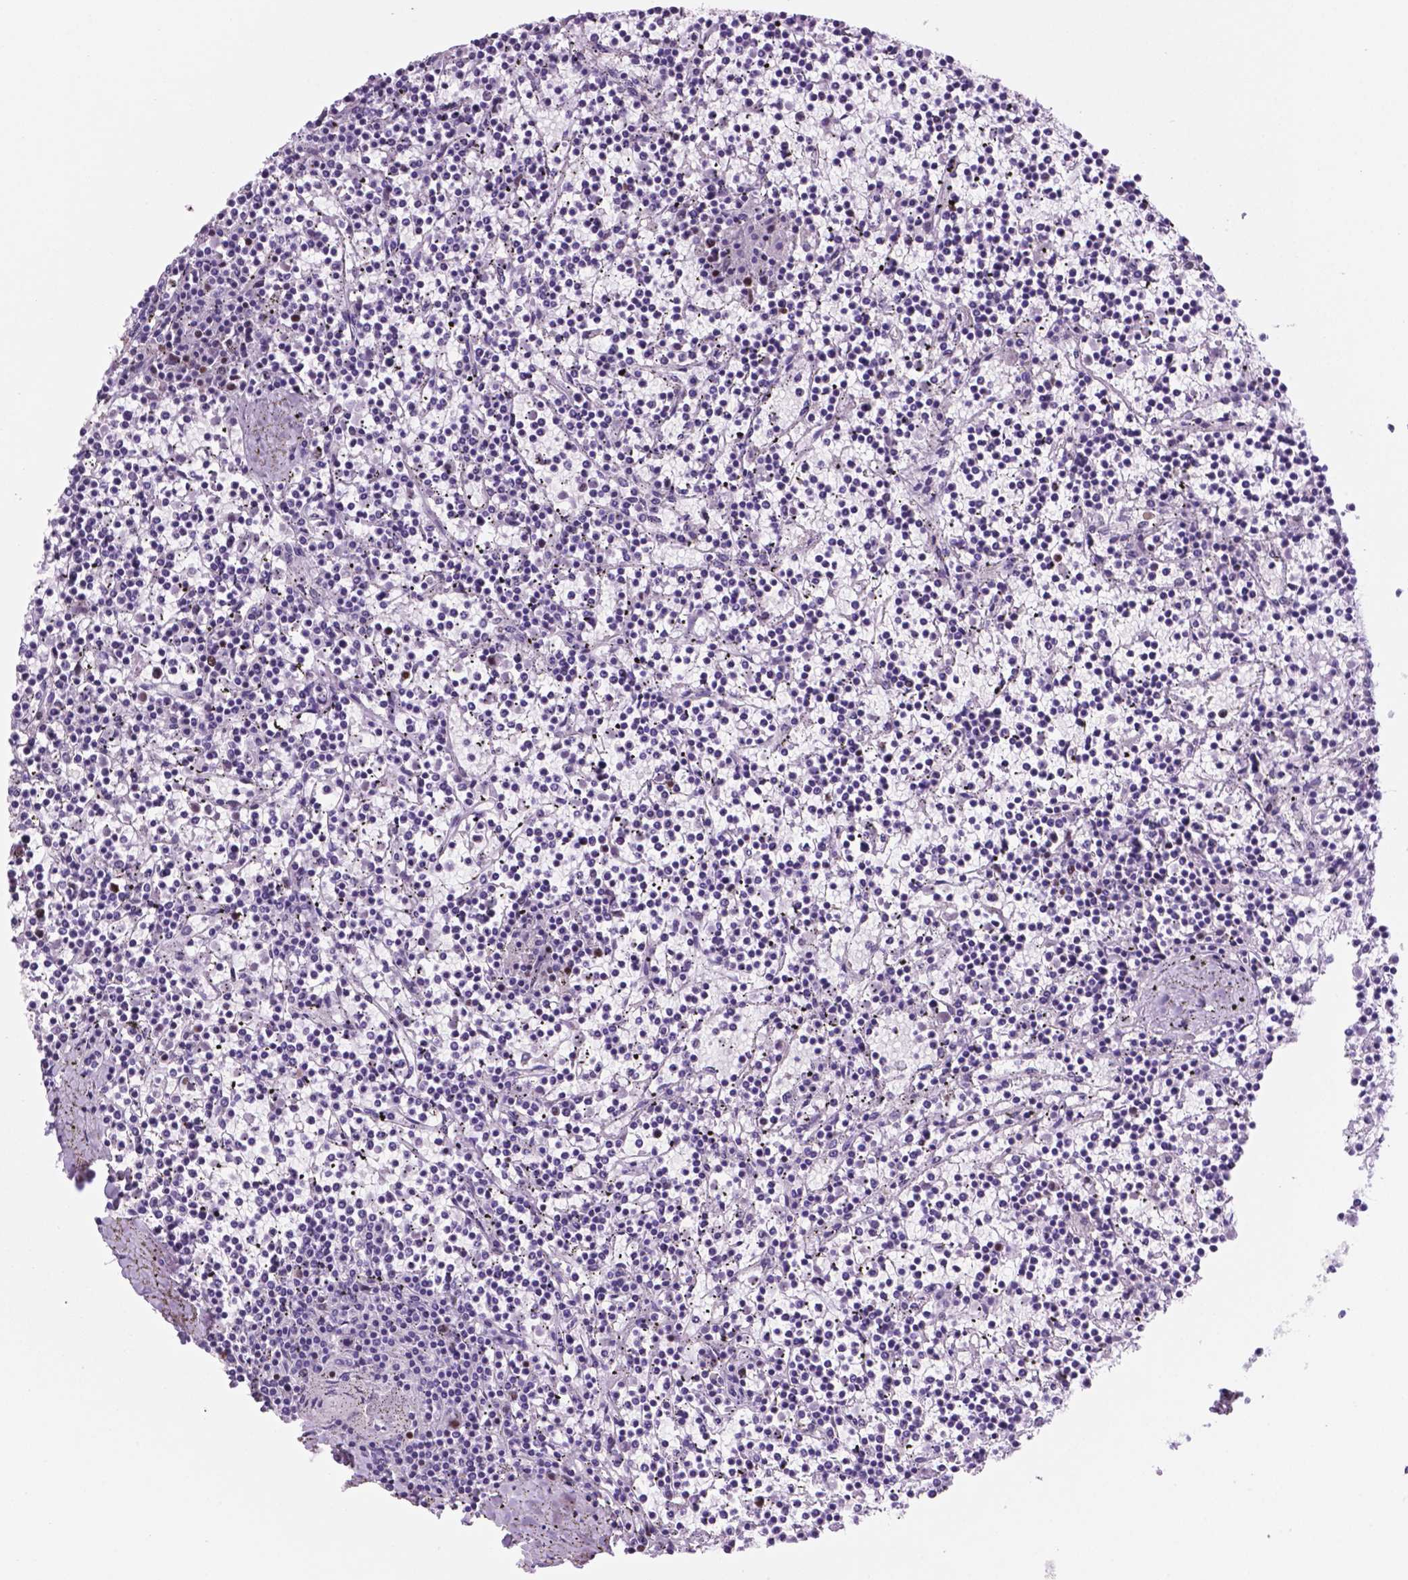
{"staining": {"intensity": "moderate", "quantity": "<25%", "location": "nuclear"}, "tissue": "lymphoma", "cell_type": "Tumor cells", "image_type": "cancer", "snomed": [{"axis": "morphology", "description": "Malignant lymphoma, non-Hodgkin's type, Low grade"}, {"axis": "topography", "description": "Spleen"}], "caption": "An image showing moderate nuclear expression in about <25% of tumor cells in low-grade malignant lymphoma, non-Hodgkin's type, as visualized by brown immunohistochemical staining.", "gene": "NCAPH2", "patient": {"sex": "female", "age": 19}}